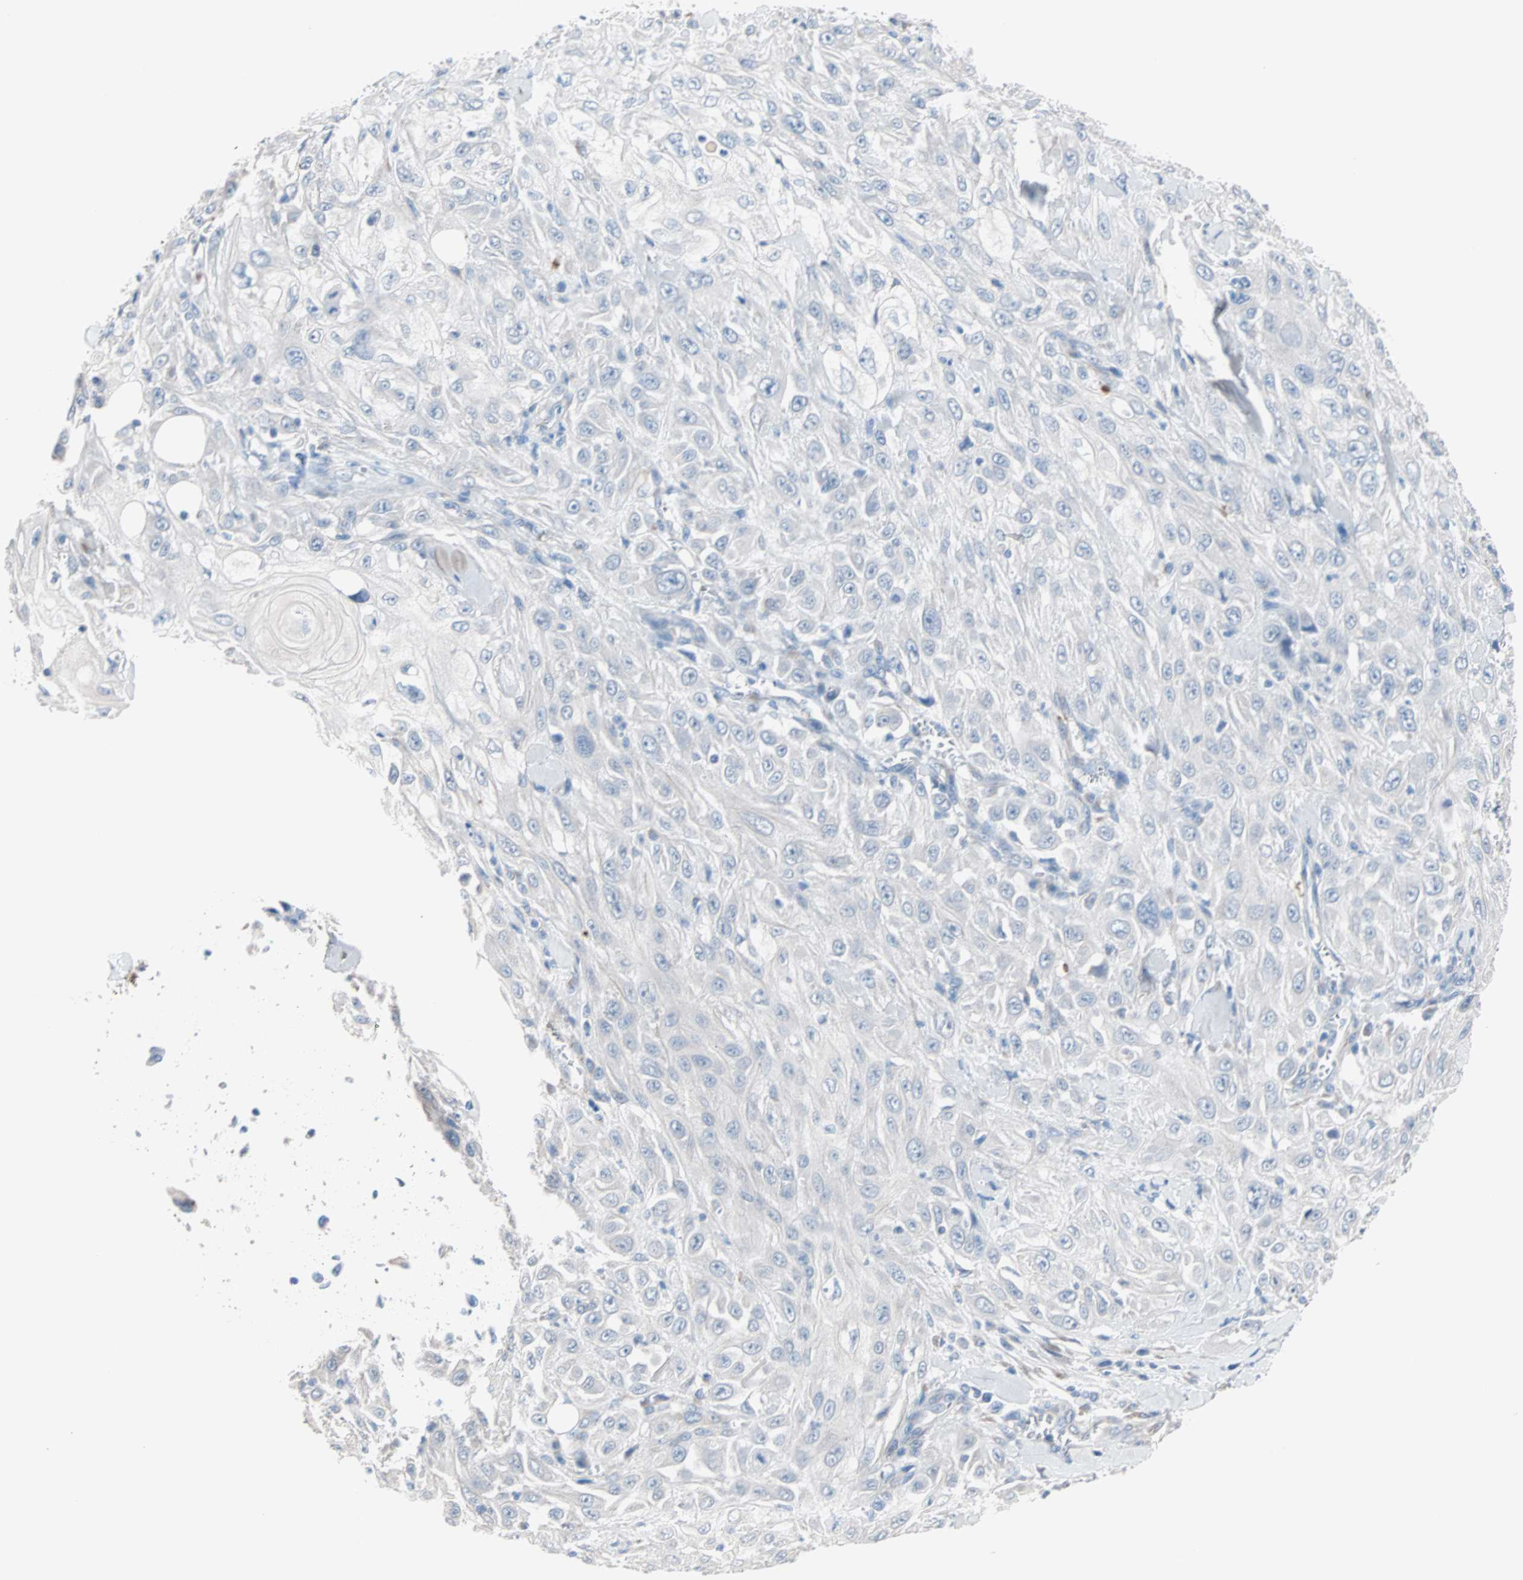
{"staining": {"intensity": "negative", "quantity": "none", "location": "none"}, "tissue": "skin cancer", "cell_type": "Tumor cells", "image_type": "cancer", "snomed": [{"axis": "morphology", "description": "Squamous cell carcinoma, NOS"}, {"axis": "morphology", "description": "Squamous cell carcinoma, metastatic, NOS"}, {"axis": "topography", "description": "Skin"}, {"axis": "topography", "description": "Lymph node"}], "caption": "DAB immunohistochemical staining of skin cancer displays no significant staining in tumor cells.", "gene": "ULBP1", "patient": {"sex": "male", "age": 75}}